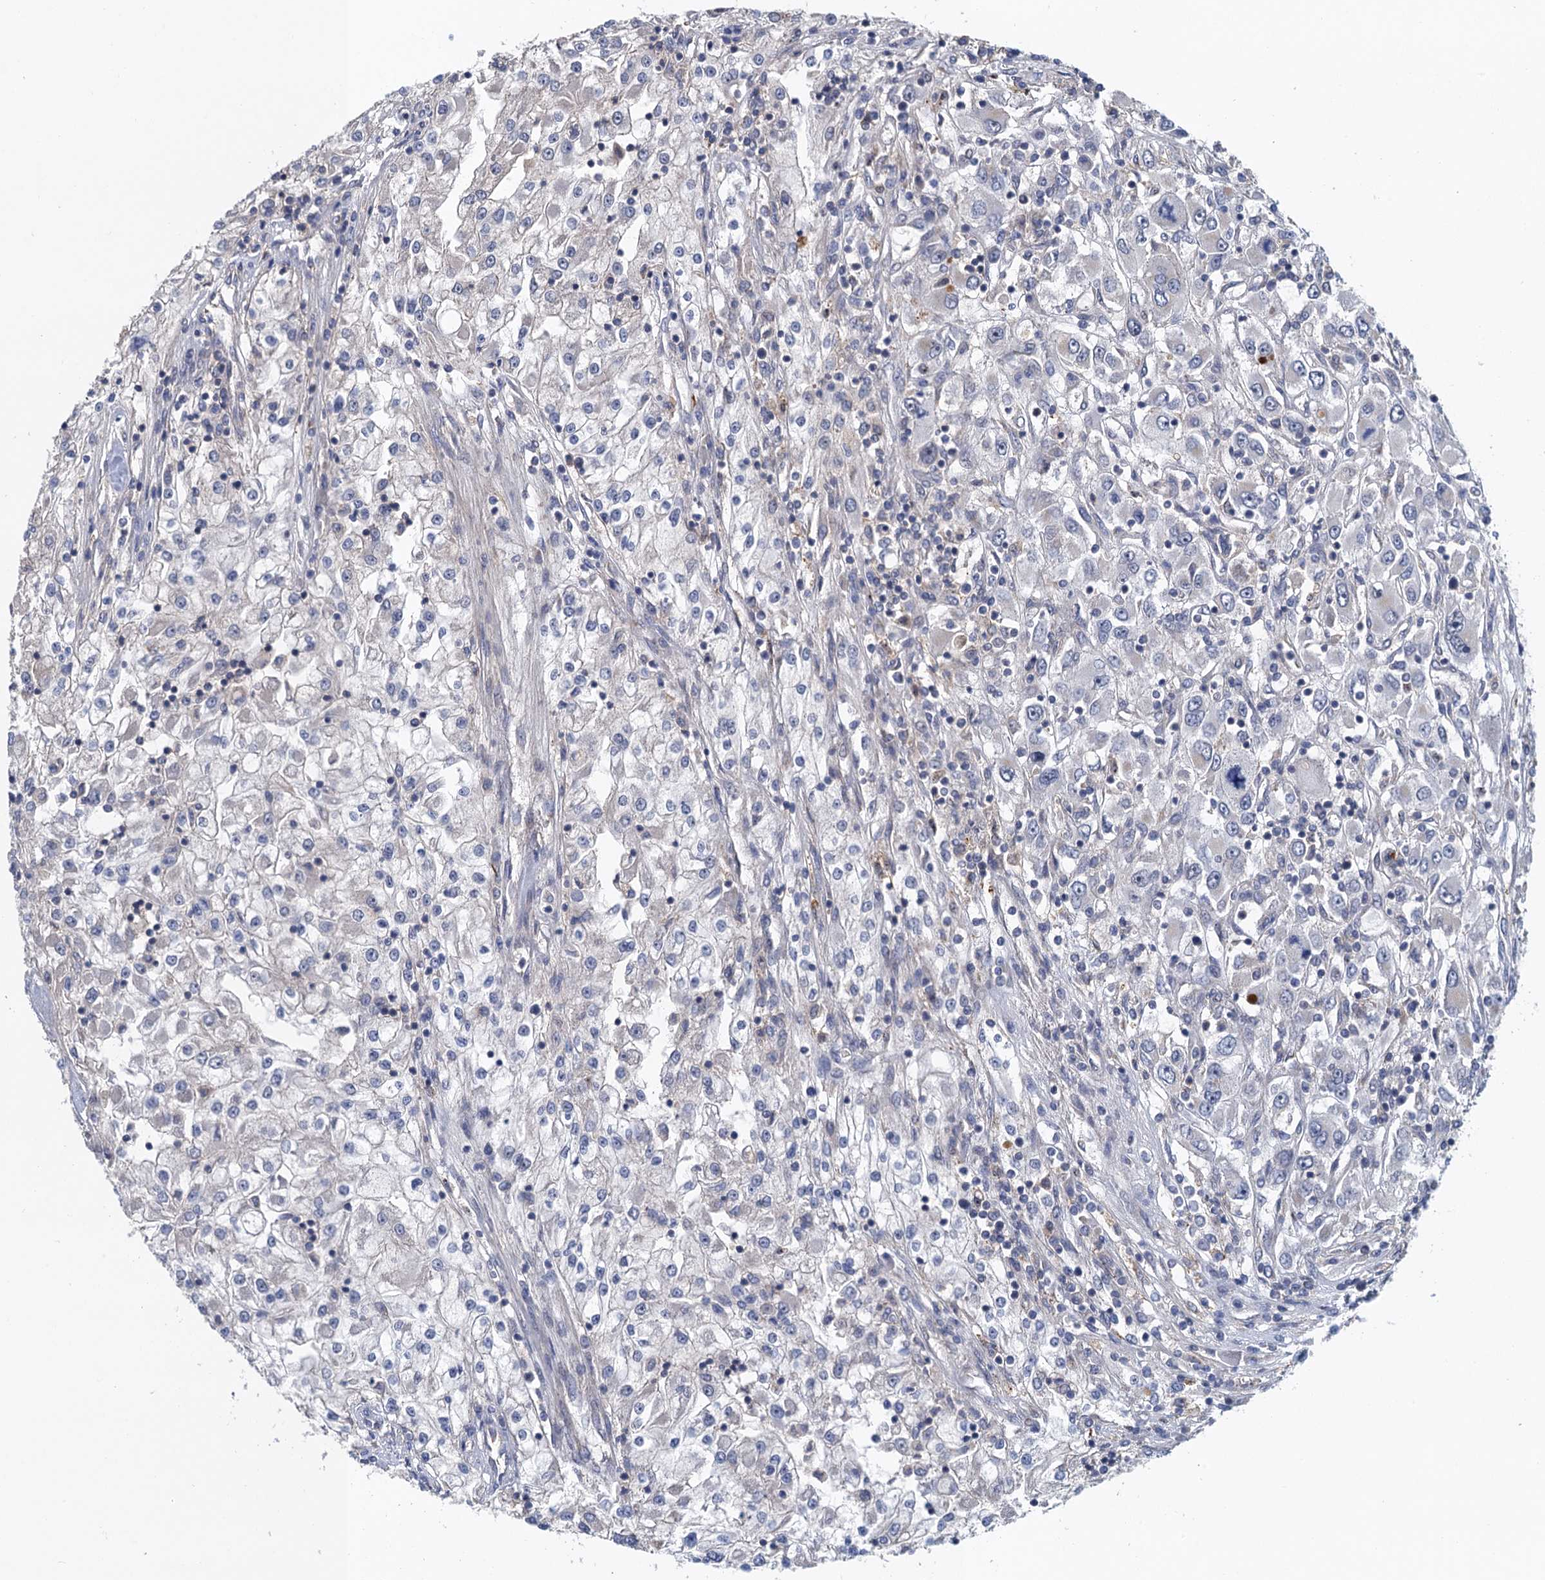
{"staining": {"intensity": "negative", "quantity": "none", "location": "none"}, "tissue": "renal cancer", "cell_type": "Tumor cells", "image_type": "cancer", "snomed": [{"axis": "morphology", "description": "Adenocarcinoma, NOS"}, {"axis": "topography", "description": "Kidney"}], "caption": "The IHC histopathology image has no significant positivity in tumor cells of renal cancer (adenocarcinoma) tissue. (DAB immunohistochemistry (IHC) with hematoxylin counter stain).", "gene": "MDM1", "patient": {"sex": "female", "age": 52}}